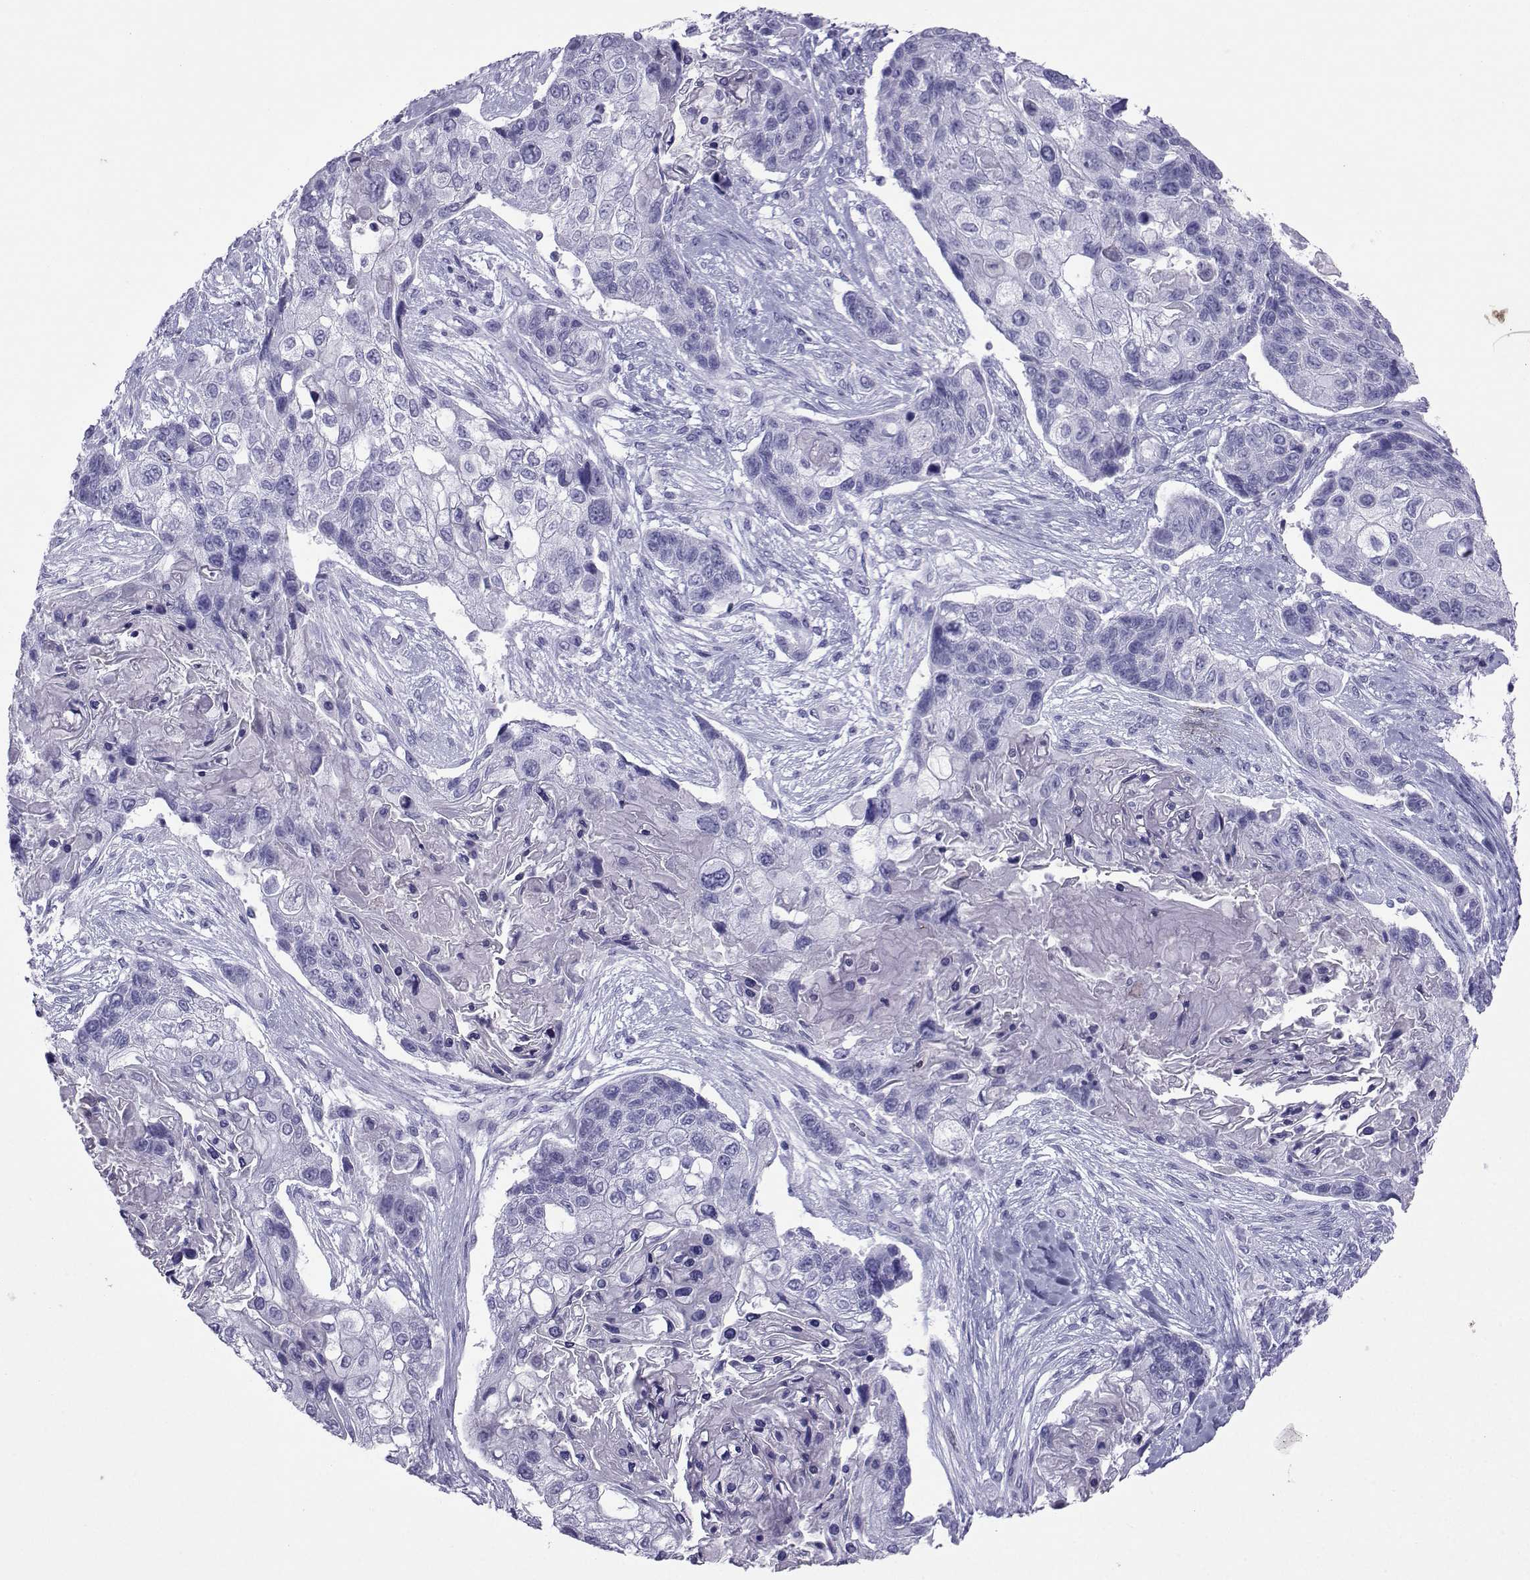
{"staining": {"intensity": "negative", "quantity": "none", "location": "none"}, "tissue": "lung cancer", "cell_type": "Tumor cells", "image_type": "cancer", "snomed": [{"axis": "morphology", "description": "Squamous cell carcinoma, NOS"}, {"axis": "topography", "description": "Lung"}], "caption": "Immunohistochemistry photomicrograph of neoplastic tissue: human squamous cell carcinoma (lung) stained with DAB (3,3'-diaminobenzidine) displays no significant protein staining in tumor cells.", "gene": "LORICRIN", "patient": {"sex": "male", "age": 69}}